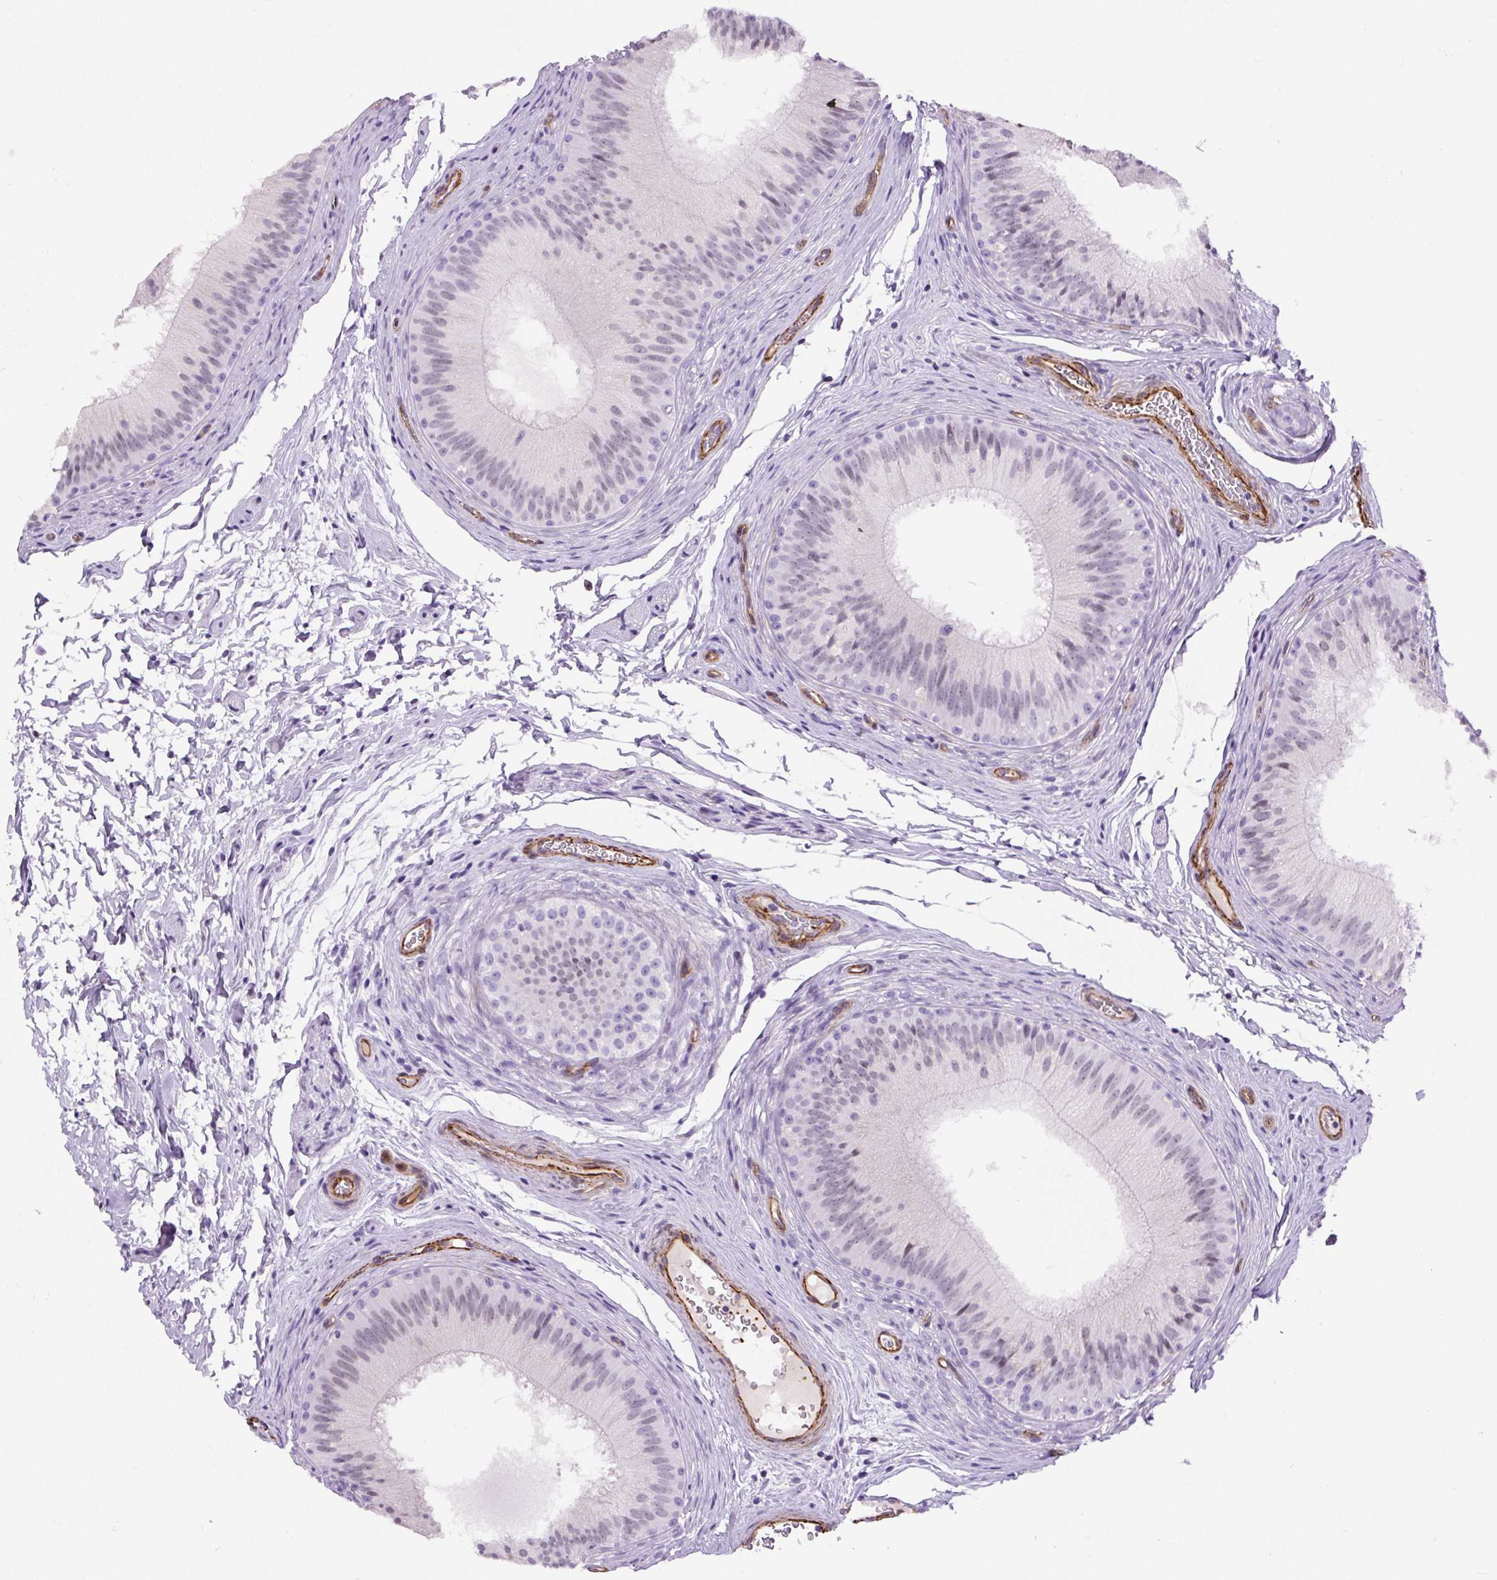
{"staining": {"intensity": "negative", "quantity": "none", "location": "none"}, "tissue": "epididymis", "cell_type": "Glandular cells", "image_type": "normal", "snomed": [{"axis": "morphology", "description": "Normal tissue, NOS"}, {"axis": "topography", "description": "Epididymis"}], "caption": "A high-resolution photomicrograph shows immunohistochemistry (IHC) staining of unremarkable epididymis, which demonstrates no significant staining in glandular cells.", "gene": "B3GALT5", "patient": {"sex": "male", "age": 24}}